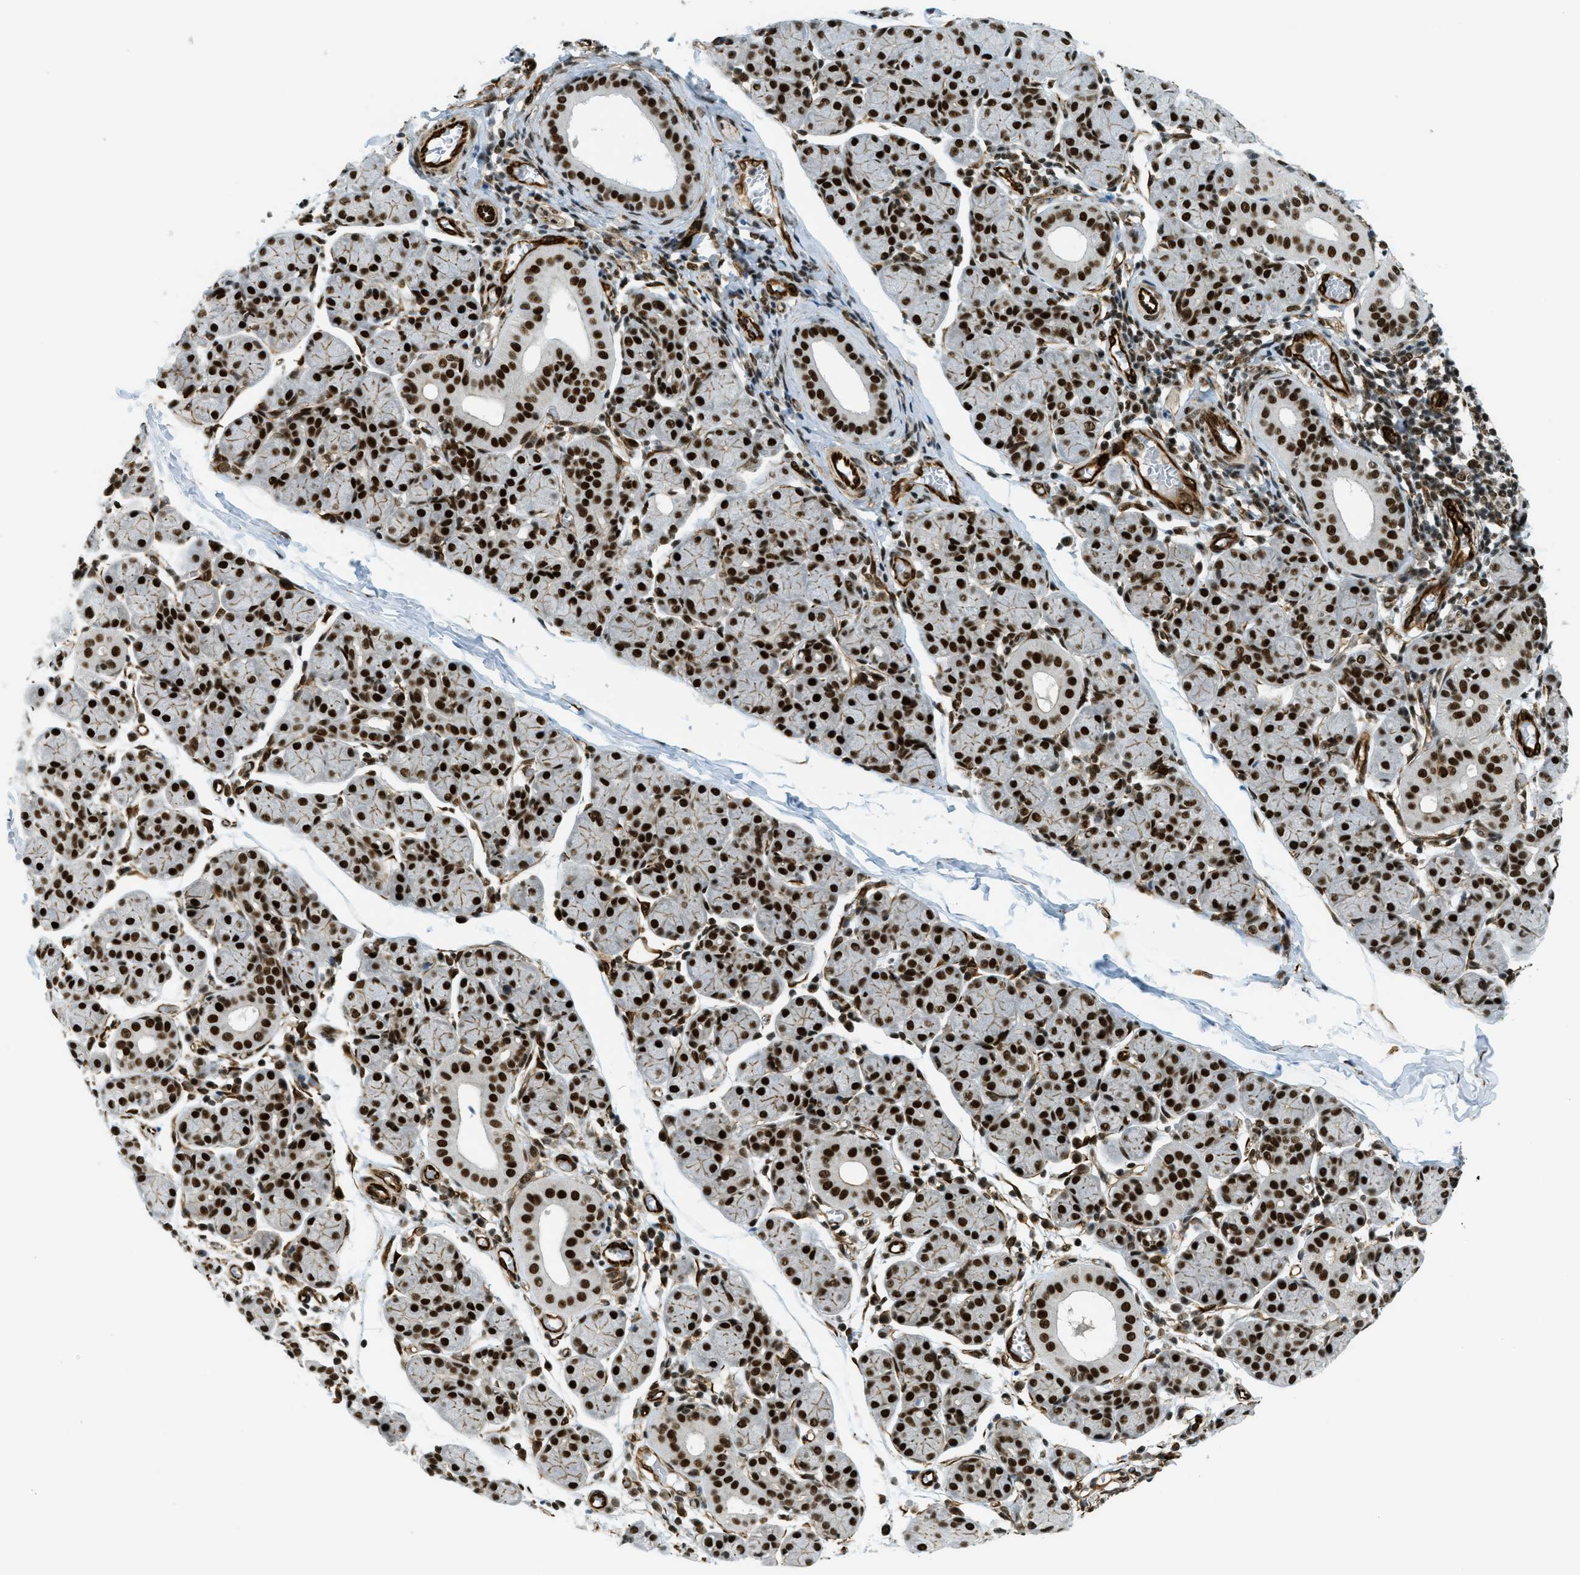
{"staining": {"intensity": "strong", "quantity": ">75%", "location": "nuclear"}, "tissue": "salivary gland", "cell_type": "Glandular cells", "image_type": "normal", "snomed": [{"axis": "morphology", "description": "Normal tissue, NOS"}, {"axis": "morphology", "description": "Inflammation, NOS"}, {"axis": "topography", "description": "Lymph node"}, {"axis": "topography", "description": "Salivary gland"}], "caption": "Protein expression analysis of unremarkable salivary gland reveals strong nuclear staining in about >75% of glandular cells.", "gene": "ZFR", "patient": {"sex": "male", "age": 3}}